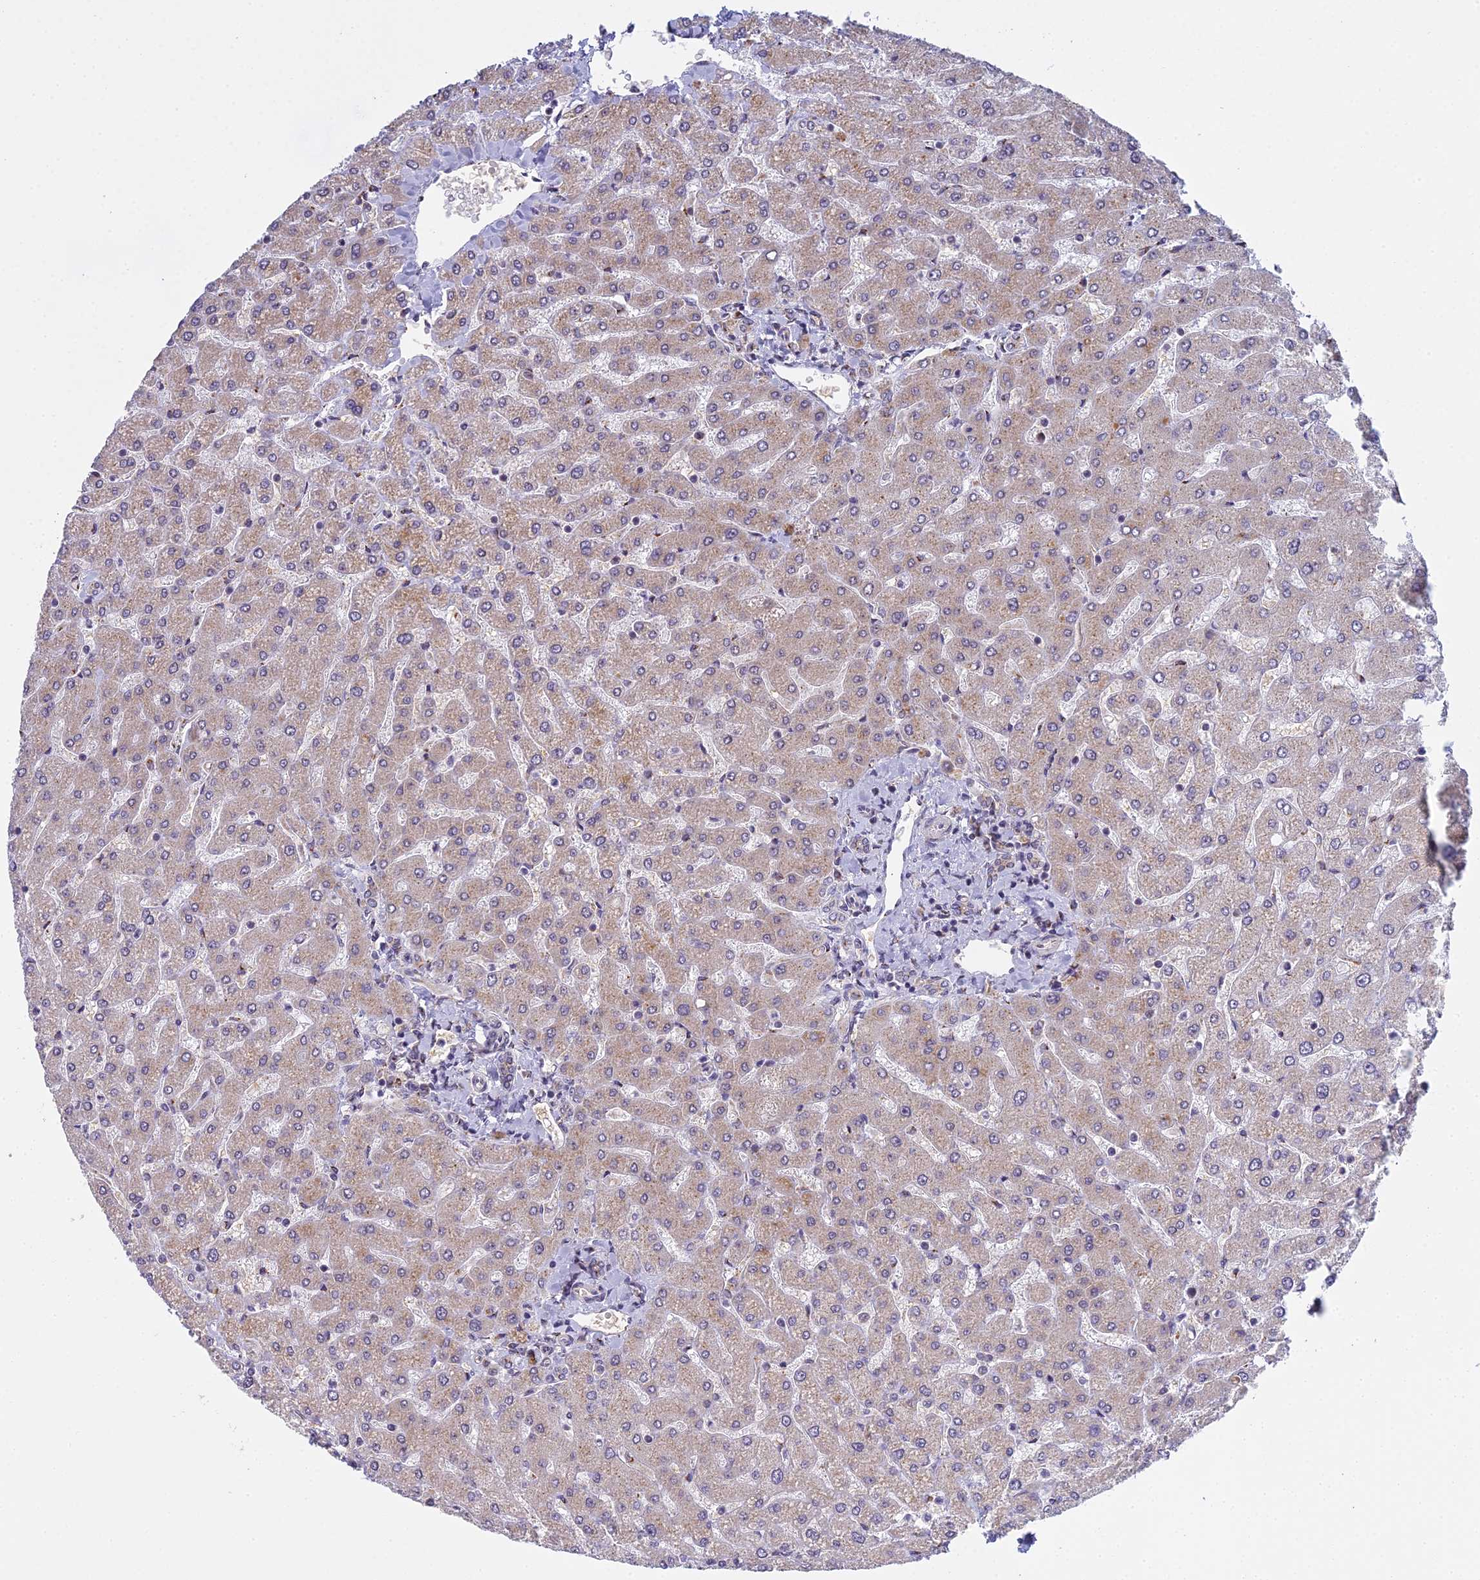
{"staining": {"intensity": "weak", "quantity": "25%-75%", "location": "cytoplasmic/membranous"}, "tissue": "liver", "cell_type": "Cholangiocytes", "image_type": "normal", "snomed": [{"axis": "morphology", "description": "Normal tissue, NOS"}, {"axis": "topography", "description": "Liver"}], "caption": "The micrograph displays staining of normal liver, revealing weak cytoplasmic/membranous protein positivity (brown color) within cholangiocytes.", "gene": "MEOX1", "patient": {"sex": "male", "age": 55}}